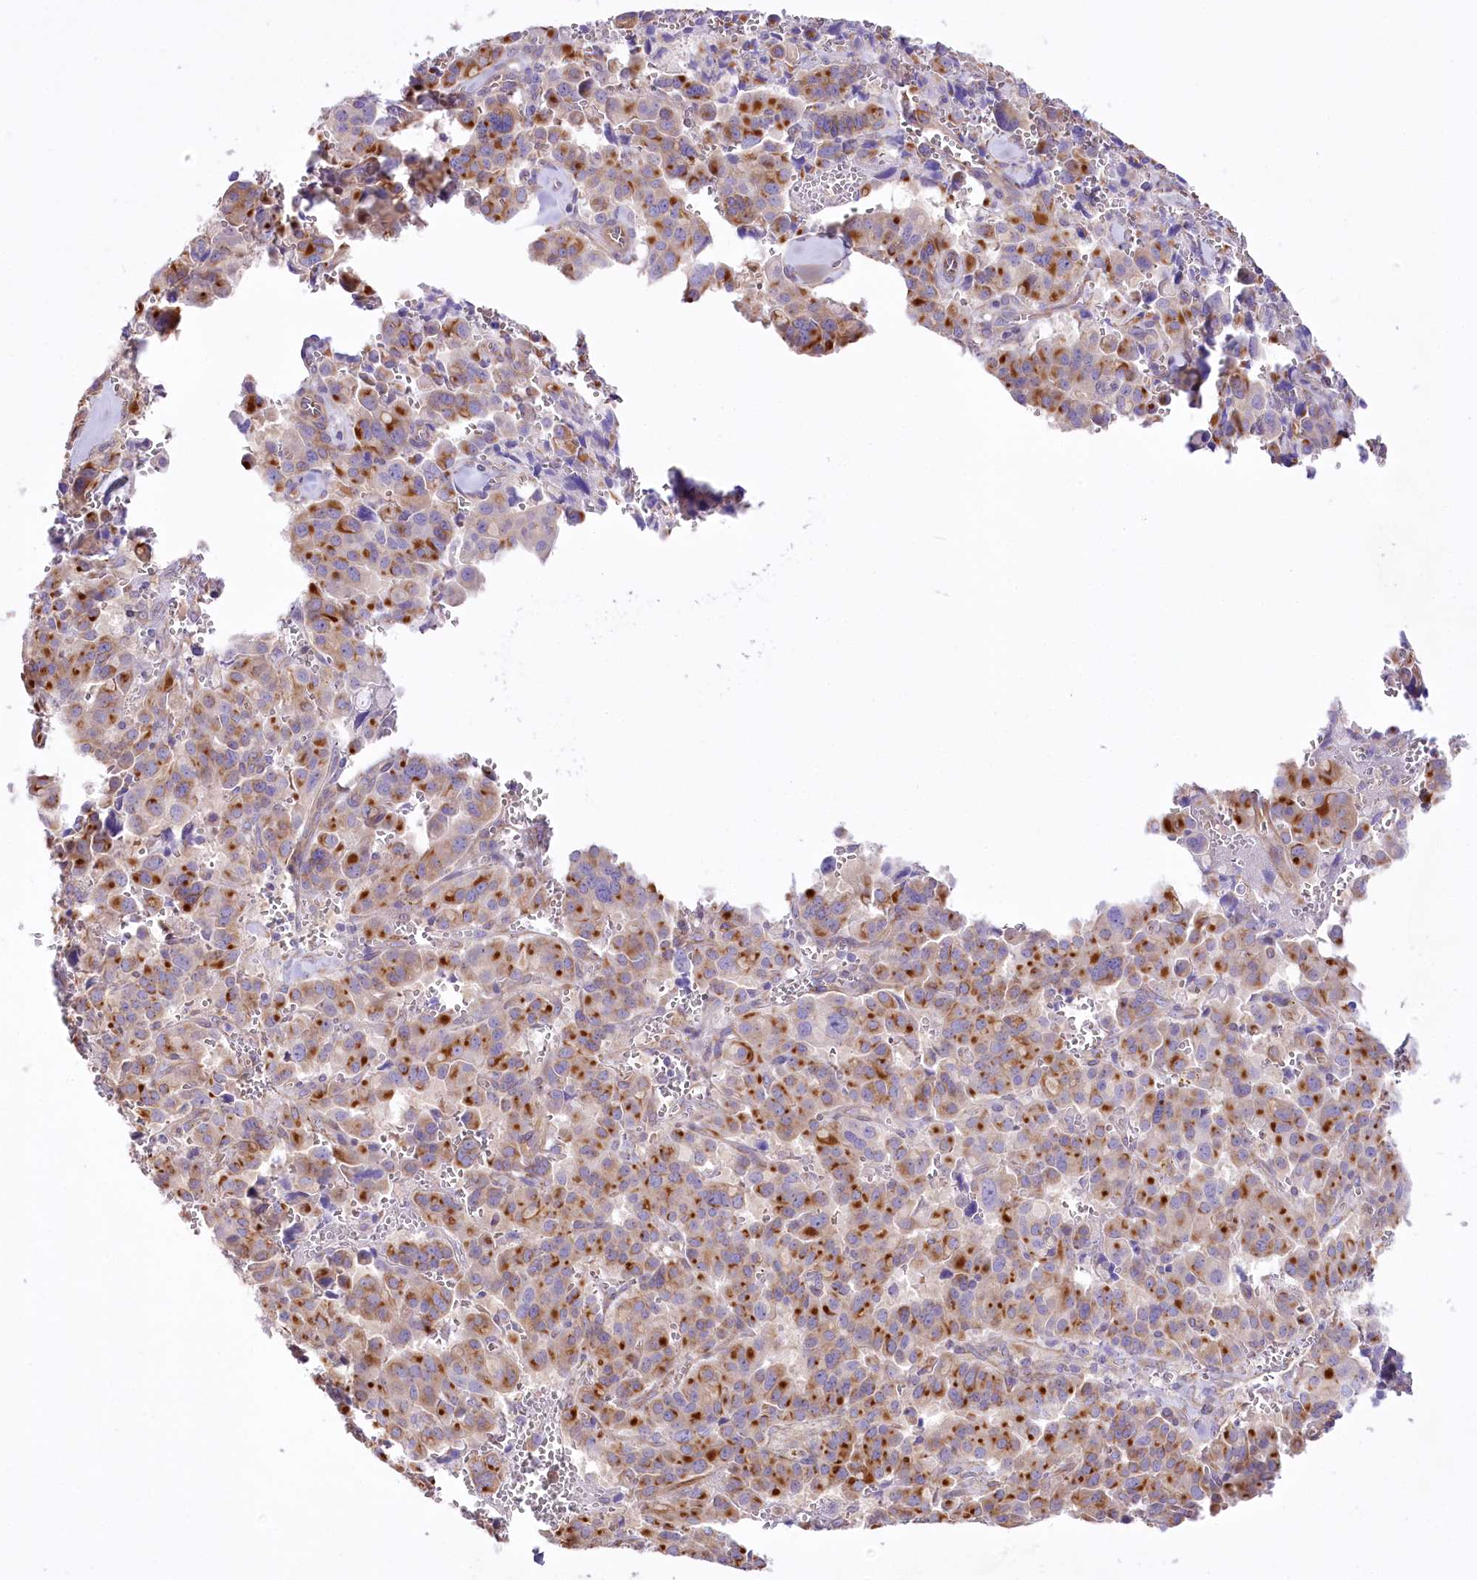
{"staining": {"intensity": "moderate", "quantity": ">75%", "location": "cytoplasmic/membranous"}, "tissue": "pancreatic cancer", "cell_type": "Tumor cells", "image_type": "cancer", "snomed": [{"axis": "morphology", "description": "Adenocarcinoma, NOS"}, {"axis": "topography", "description": "Pancreas"}], "caption": "Tumor cells demonstrate medium levels of moderate cytoplasmic/membranous staining in about >75% of cells in human pancreatic cancer.", "gene": "LRRC34", "patient": {"sex": "male", "age": 65}}